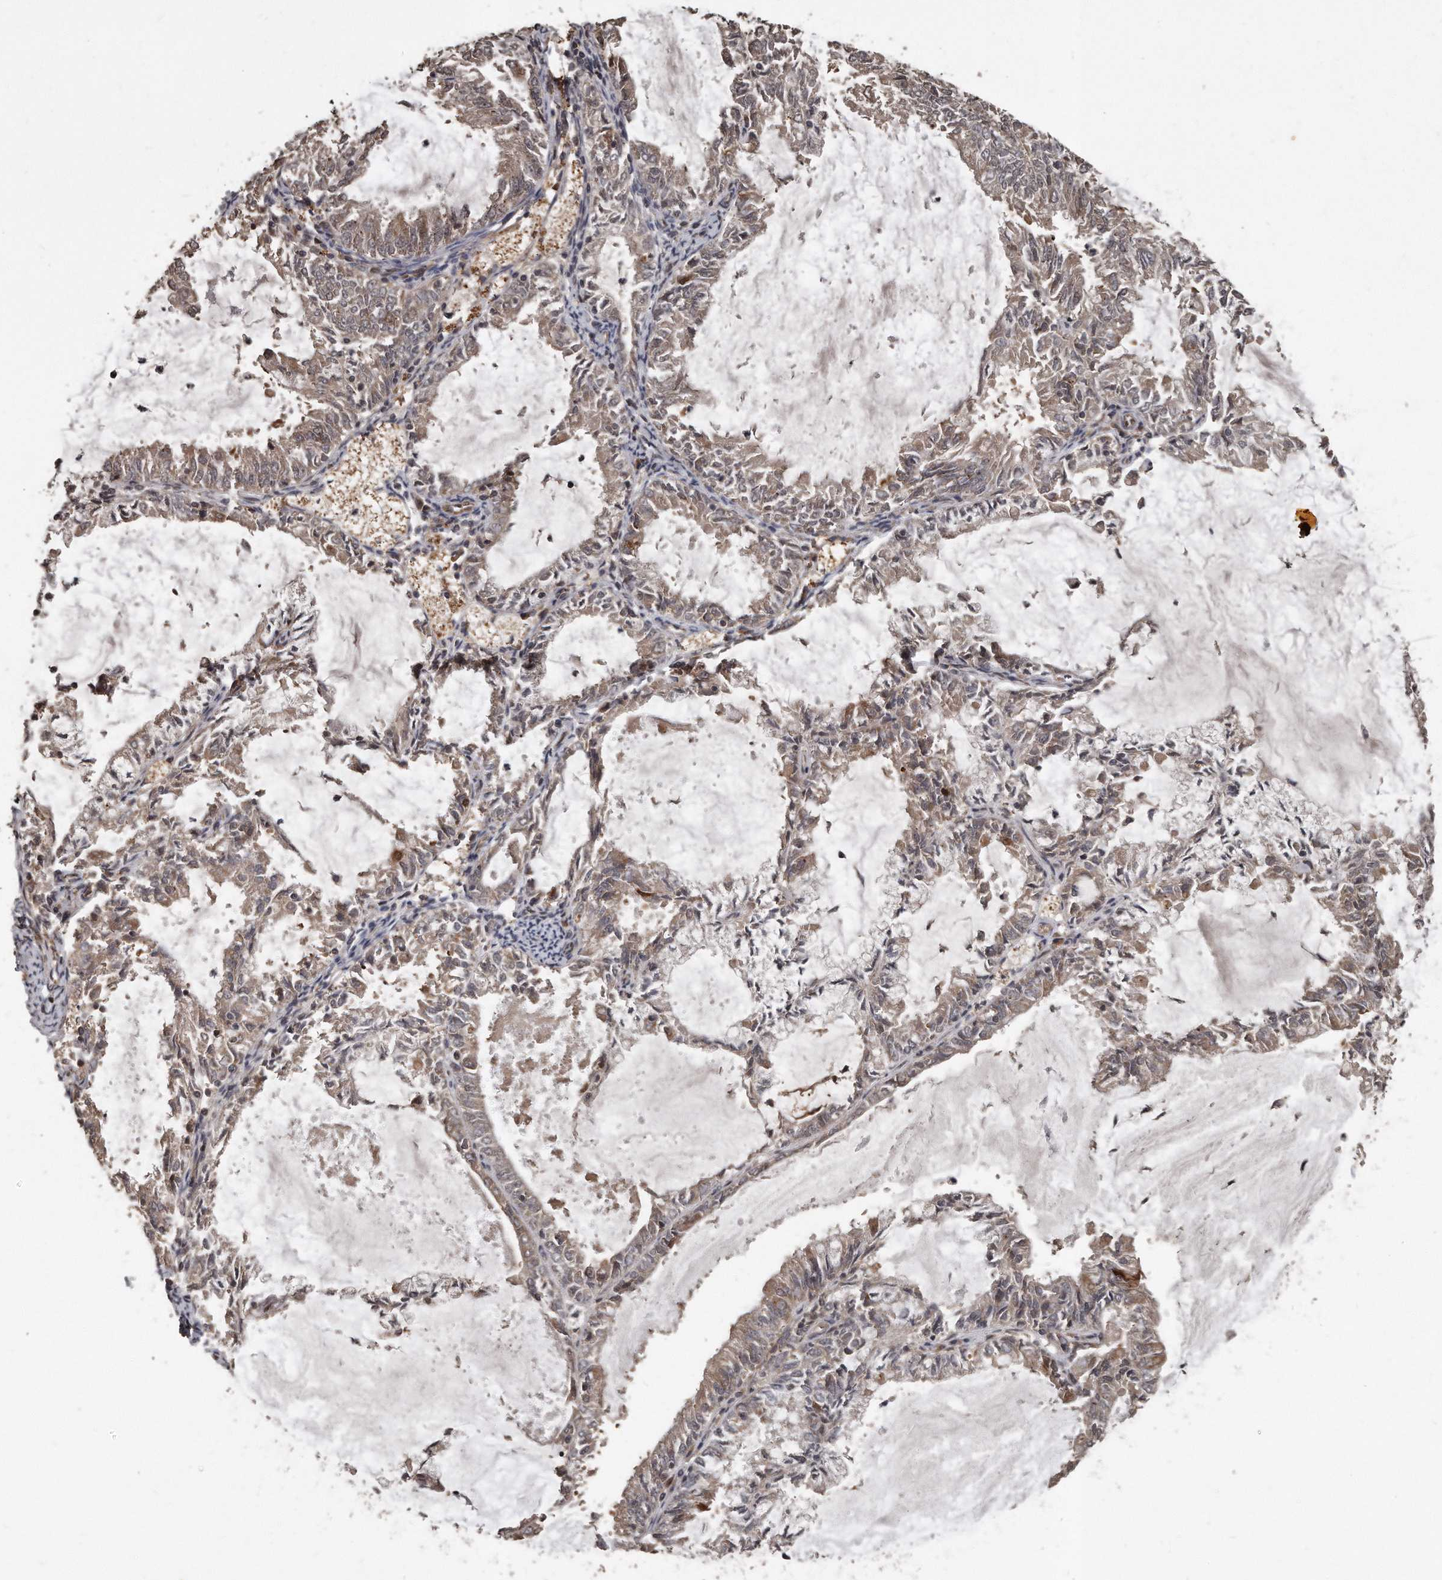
{"staining": {"intensity": "weak", "quantity": "25%-75%", "location": "cytoplasmic/membranous"}, "tissue": "endometrial cancer", "cell_type": "Tumor cells", "image_type": "cancer", "snomed": [{"axis": "morphology", "description": "Adenocarcinoma, NOS"}, {"axis": "topography", "description": "Endometrium"}], "caption": "Protein expression by immunohistochemistry (IHC) displays weak cytoplasmic/membranous expression in about 25%-75% of tumor cells in adenocarcinoma (endometrial).", "gene": "GCH1", "patient": {"sex": "female", "age": 57}}